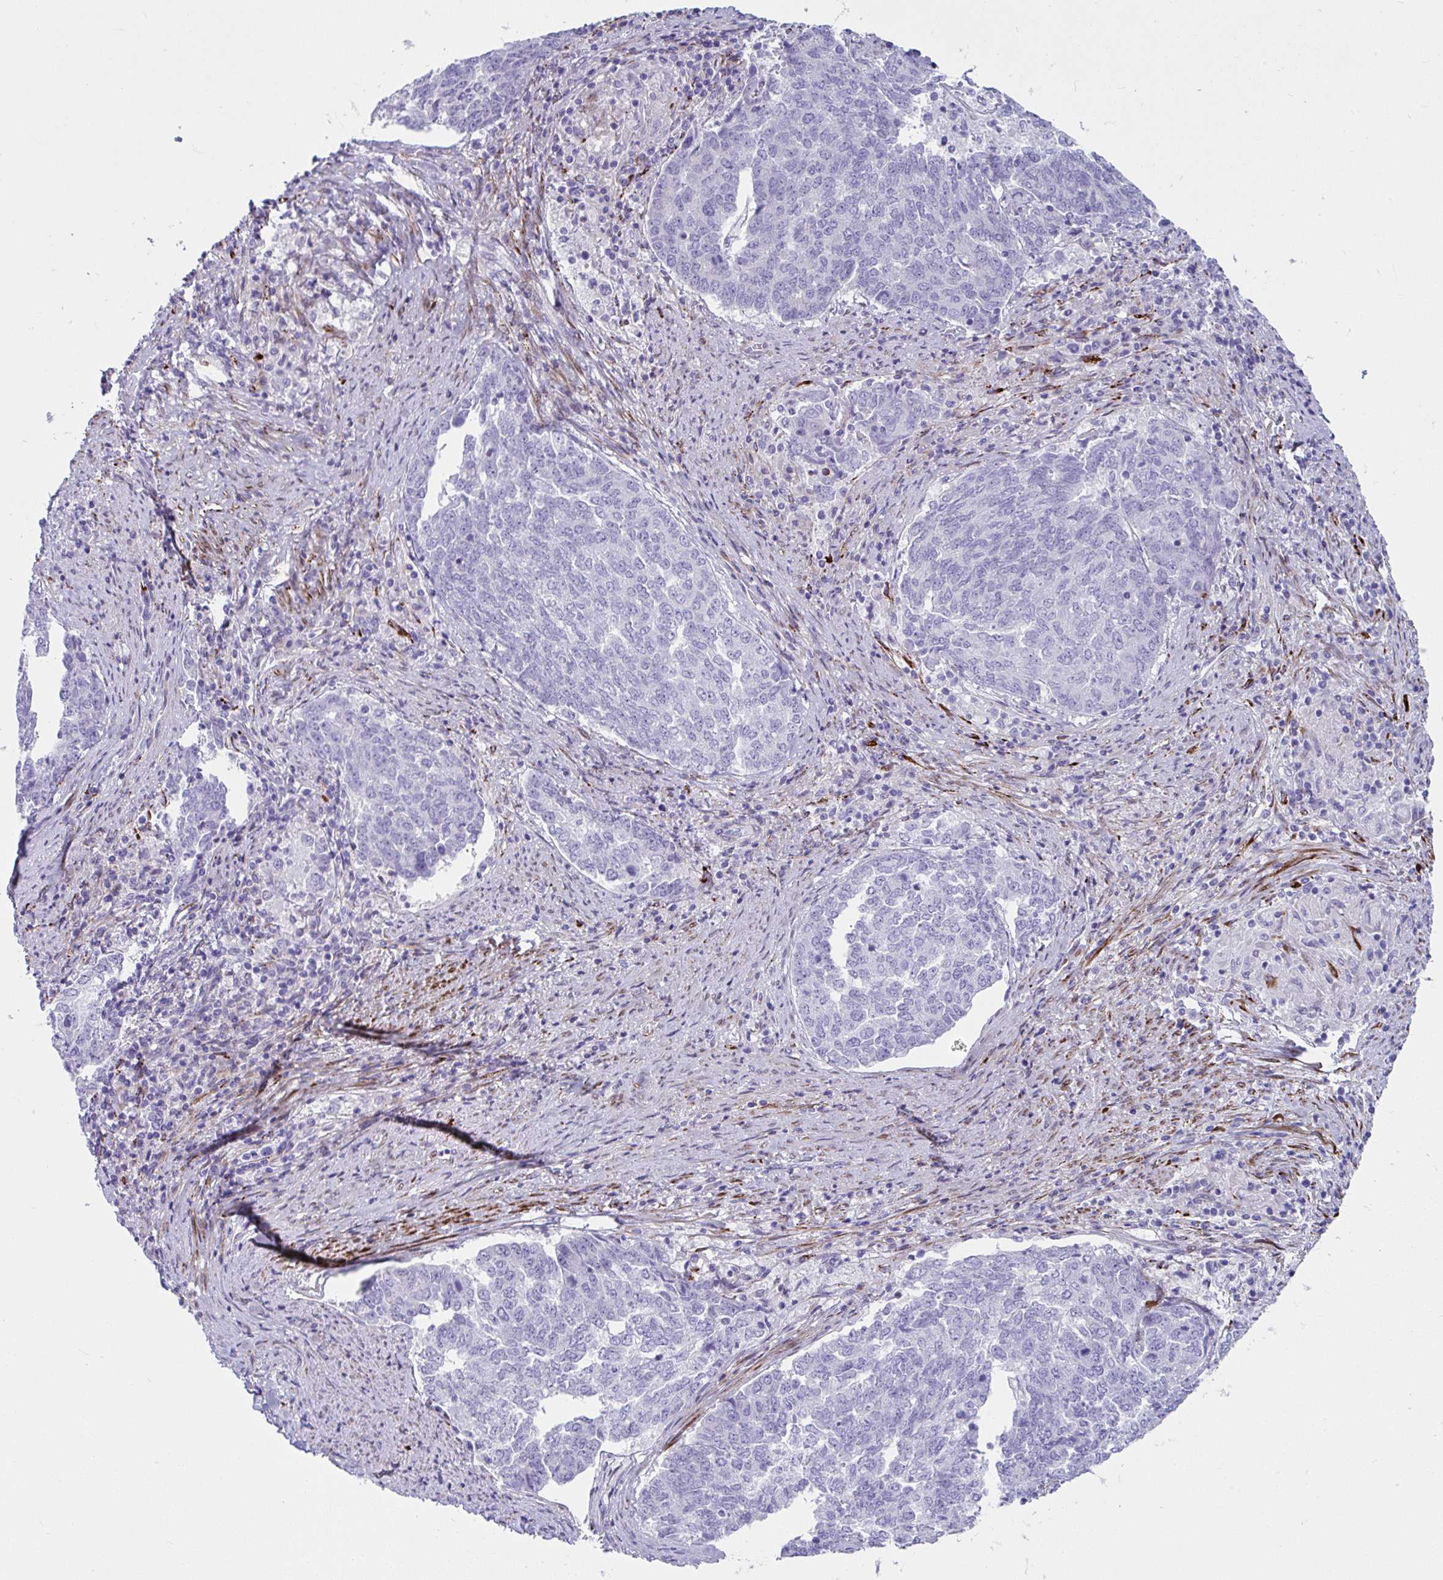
{"staining": {"intensity": "negative", "quantity": "none", "location": "none"}, "tissue": "endometrial cancer", "cell_type": "Tumor cells", "image_type": "cancer", "snomed": [{"axis": "morphology", "description": "Adenocarcinoma, NOS"}, {"axis": "topography", "description": "Endometrium"}], "caption": "Immunohistochemistry of human adenocarcinoma (endometrial) demonstrates no staining in tumor cells. Brightfield microscopy of IHC stained with DAB (3,3'-diaminobenzidine) (brown) and hematoxylin (blue), captured at high magnification.", "gene": "GRXCR2", "patient": {"sex": "female", "age": 80}}